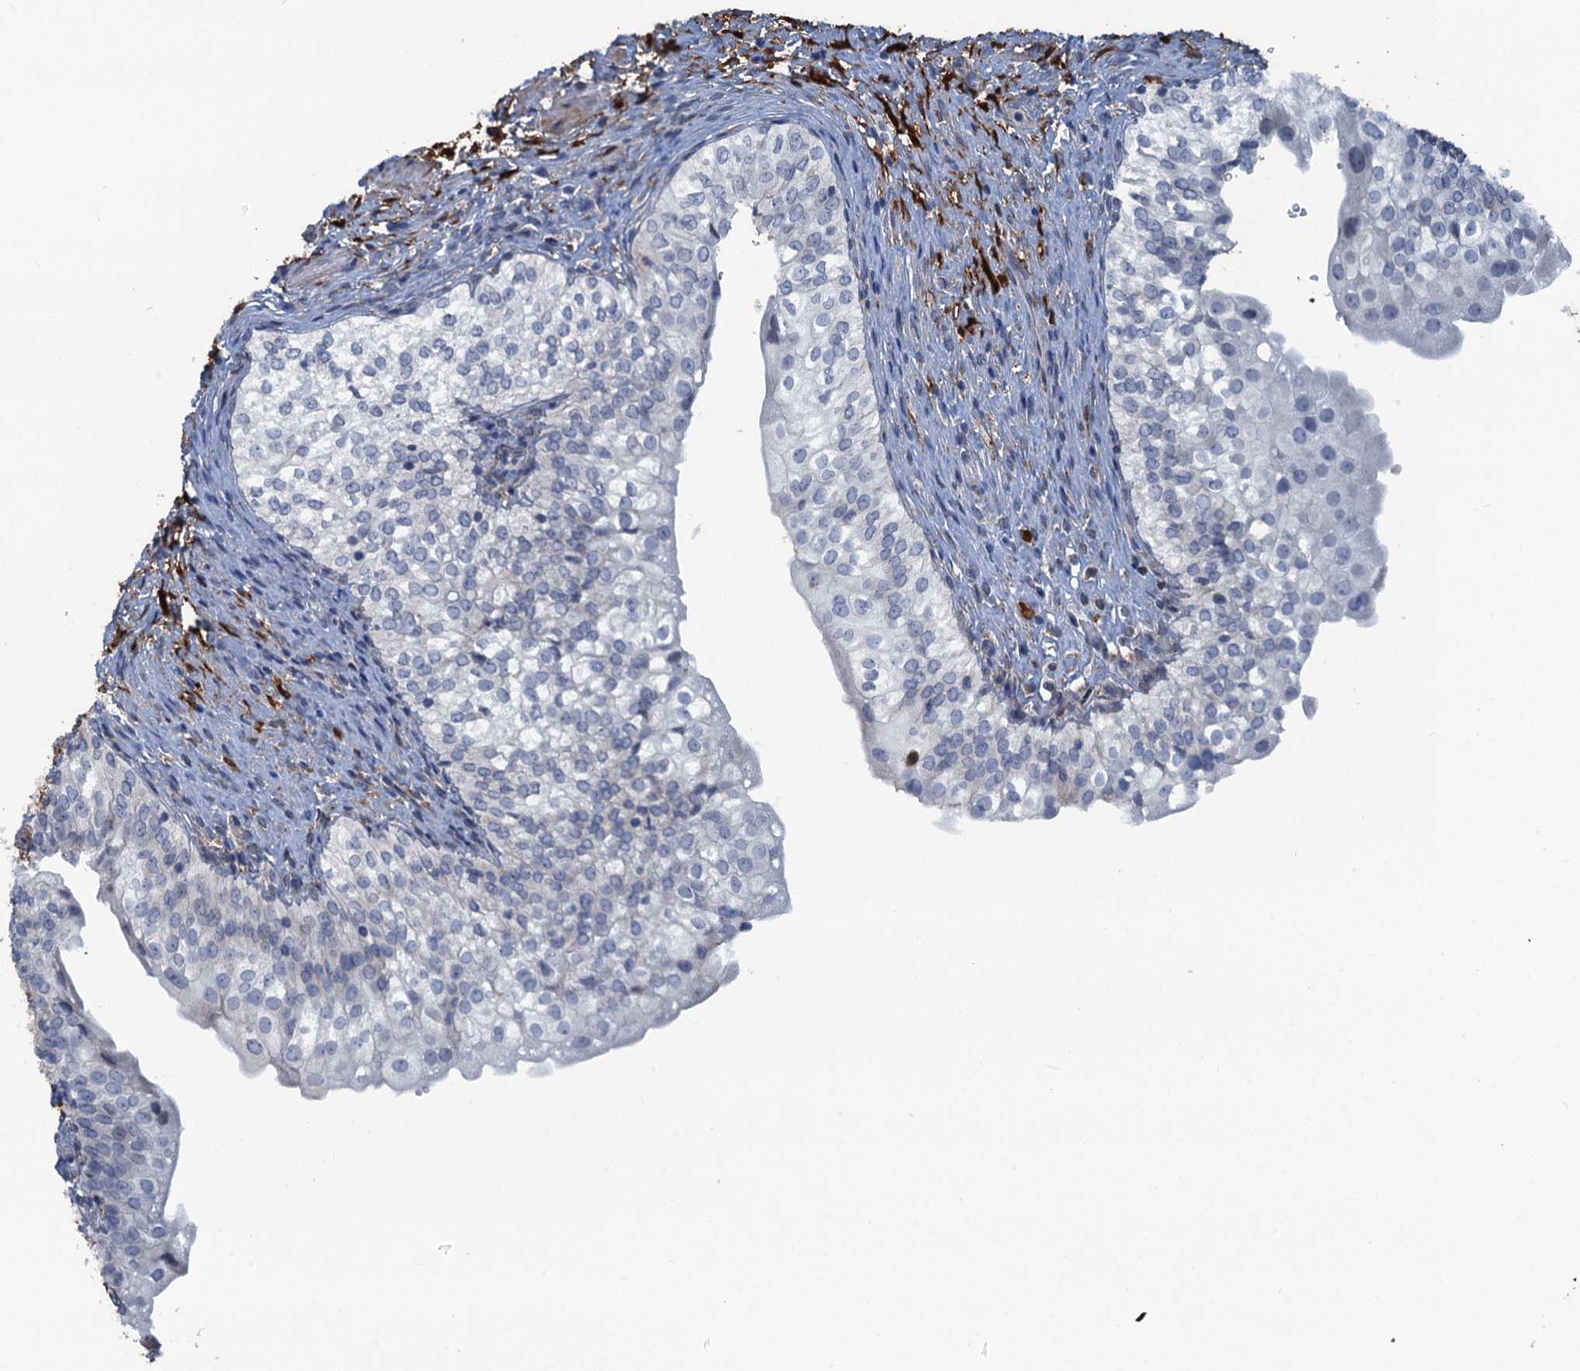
{"staining": {"intensity": "negative", "quantity": "none", "location": "none"}, "tissue": "urinary bladder", "cell_type": "Urothelial cells", "image_type": "normal", "snomed": [{"axis": "morphology", "description": "Normal tissue, NOS"}, {"axis": "topography", "description": "Urinary bladder"}], "caption": "Urothelial cells are negative for brown protein staining in normal urinary bladder.", "gene": "POGLUT3", "patient": {"sex": "male", "age": 55}}